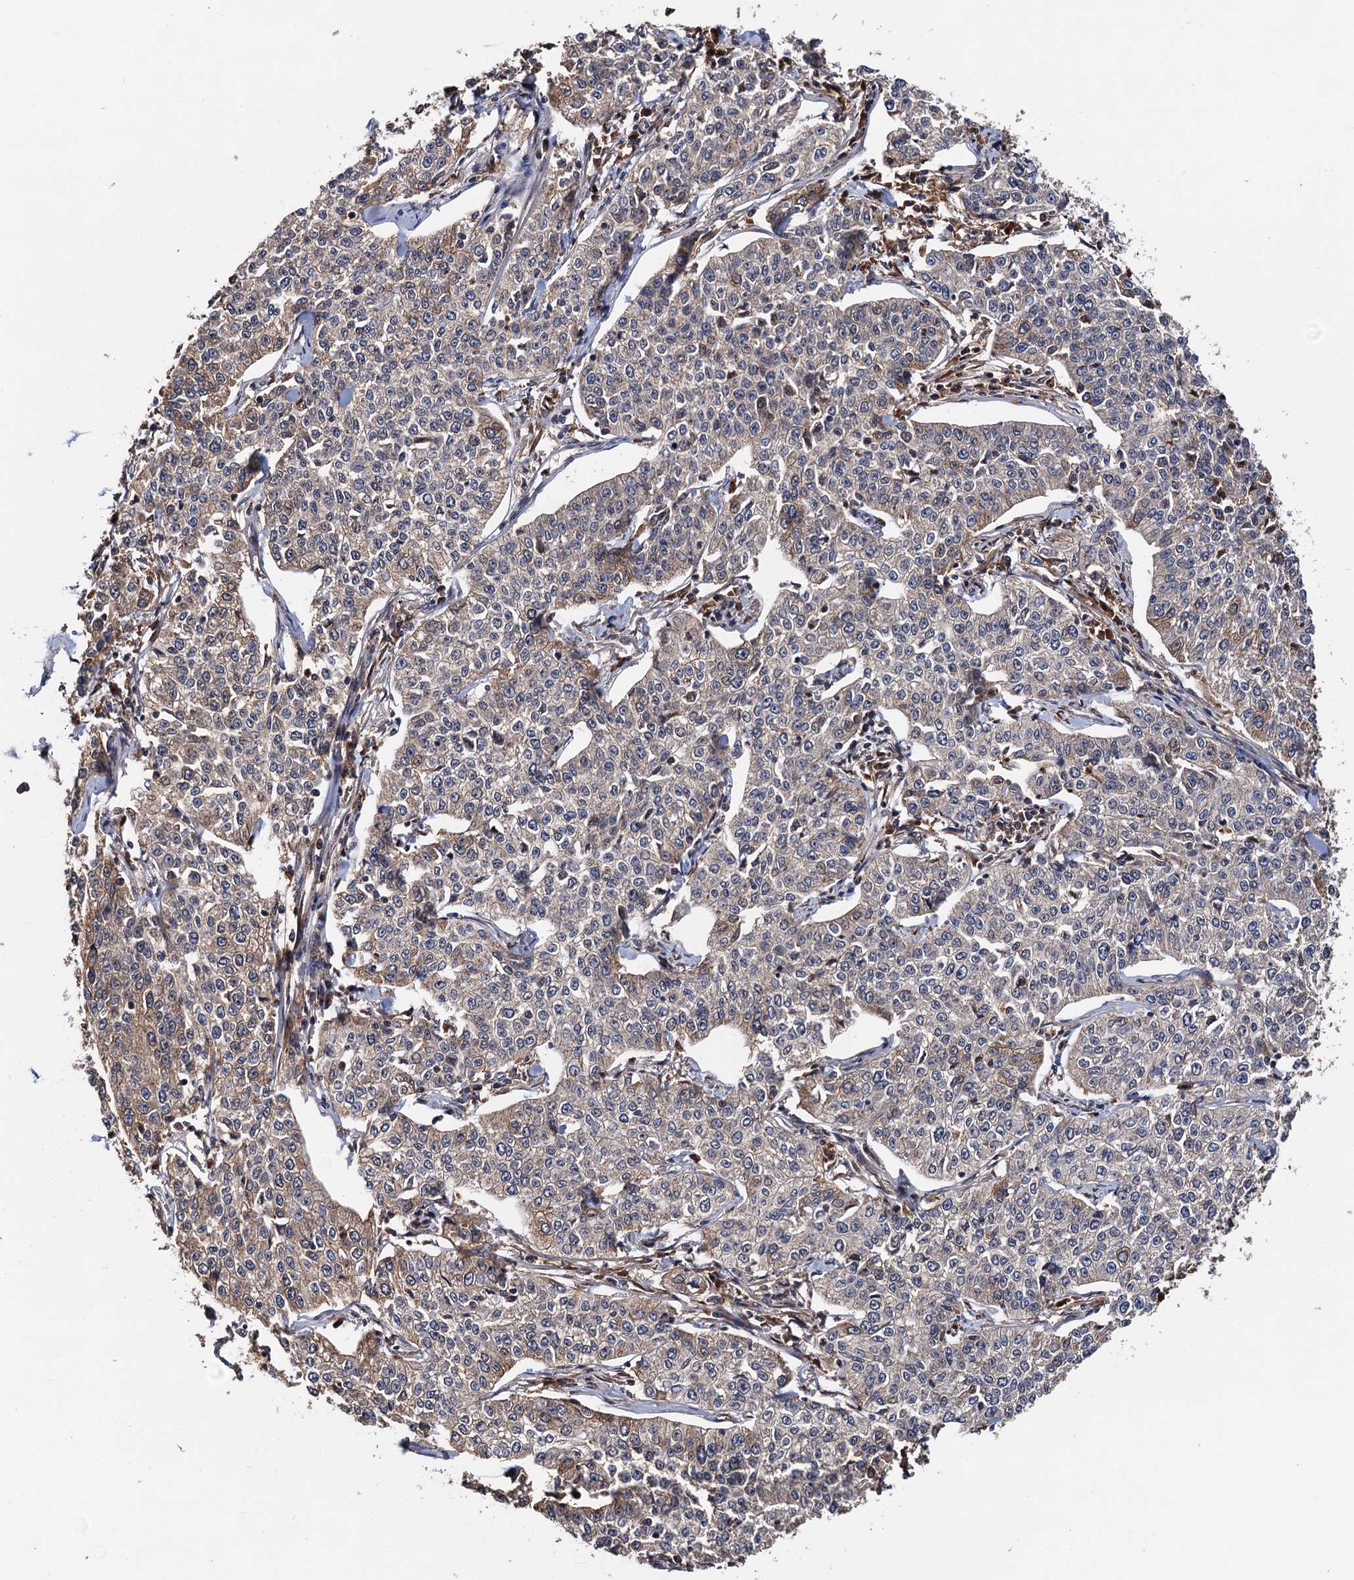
{"staining": {"intensity": "weak", "quantity": "25%-75%", "location": "cytoplasmic/membranous"}, "tissue": "cervical cancer", "cell_type": "Tumor cells", "image_type": "cancer", "snomed": [{"axis": "morphology", "description": "Squamous cell carcinoma, NOS"}, {"axis": "topography", "description": "Cervix"}], "caption": "This histopathology image exhibits cervical squamous cell carcinoma stained with IHC to label a protein in brown. The cytoplasmic/membranous of tumor cells show weak positivity for the protein. Nuclei are counter-stained blue.", "gene": "RGS11", "patient": {"sex": "female", "age": 35}}